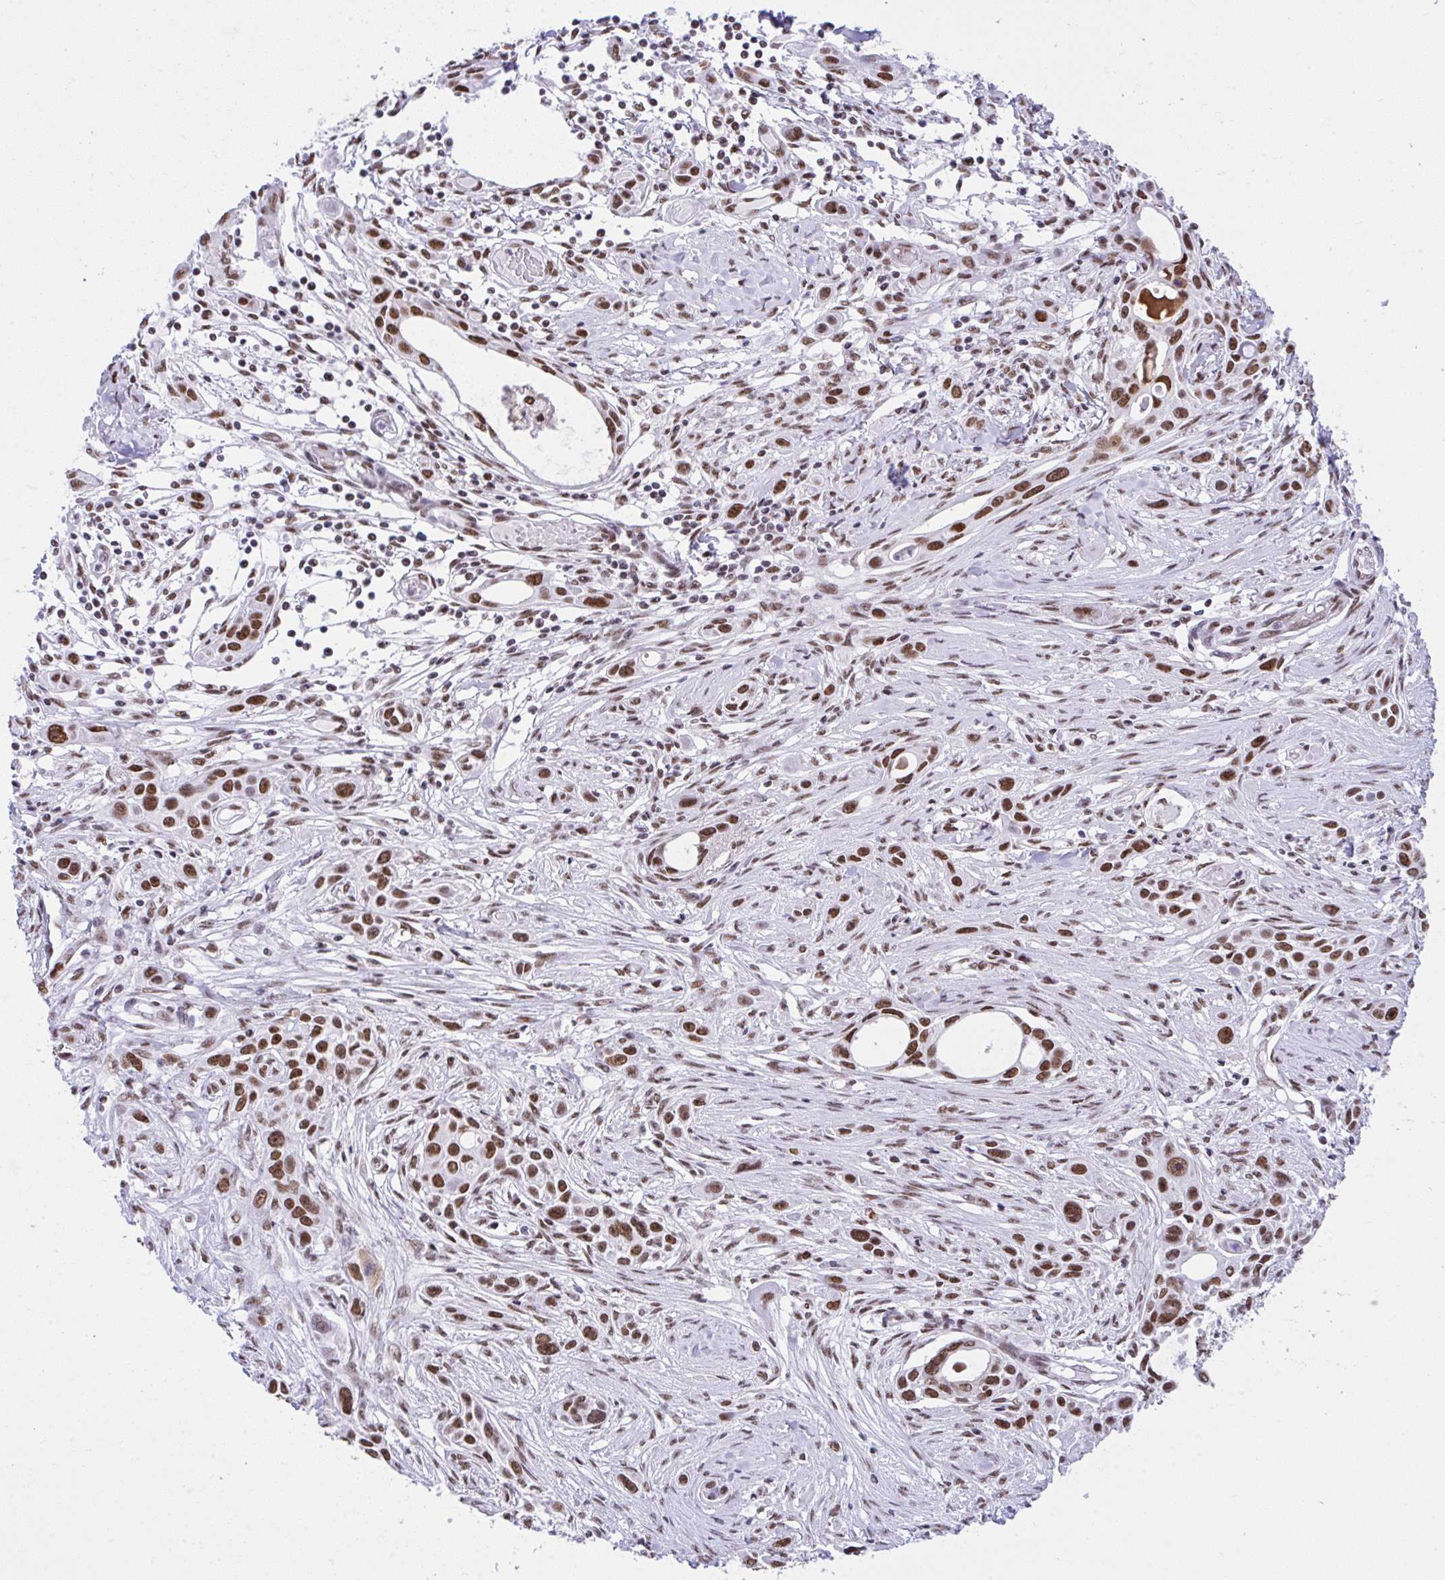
{"staining": {"intensity": "moderate", "quantity": ">75%", "location": "nuclear"}, "tissue": "skin cancer", "cell_type": "Tumor cells", "image_type": "cancer", "snomed": [{"axis": "morphology", "description": "Squamous cell carcinoma, NOS"}, {"axis": "topography", "description": "Skin"}], "caption": "Immunohistochemistry image of neoplastic tissue: skin cancer stained using immunohistochemistry (IHC) reveals medium levels of moderate protein expression localized specifically in the nuclear of tumor cells, appearing as a nuclear brown color.", "gene": "DDX52", "patient": {"sex": "female", "age": 69}}